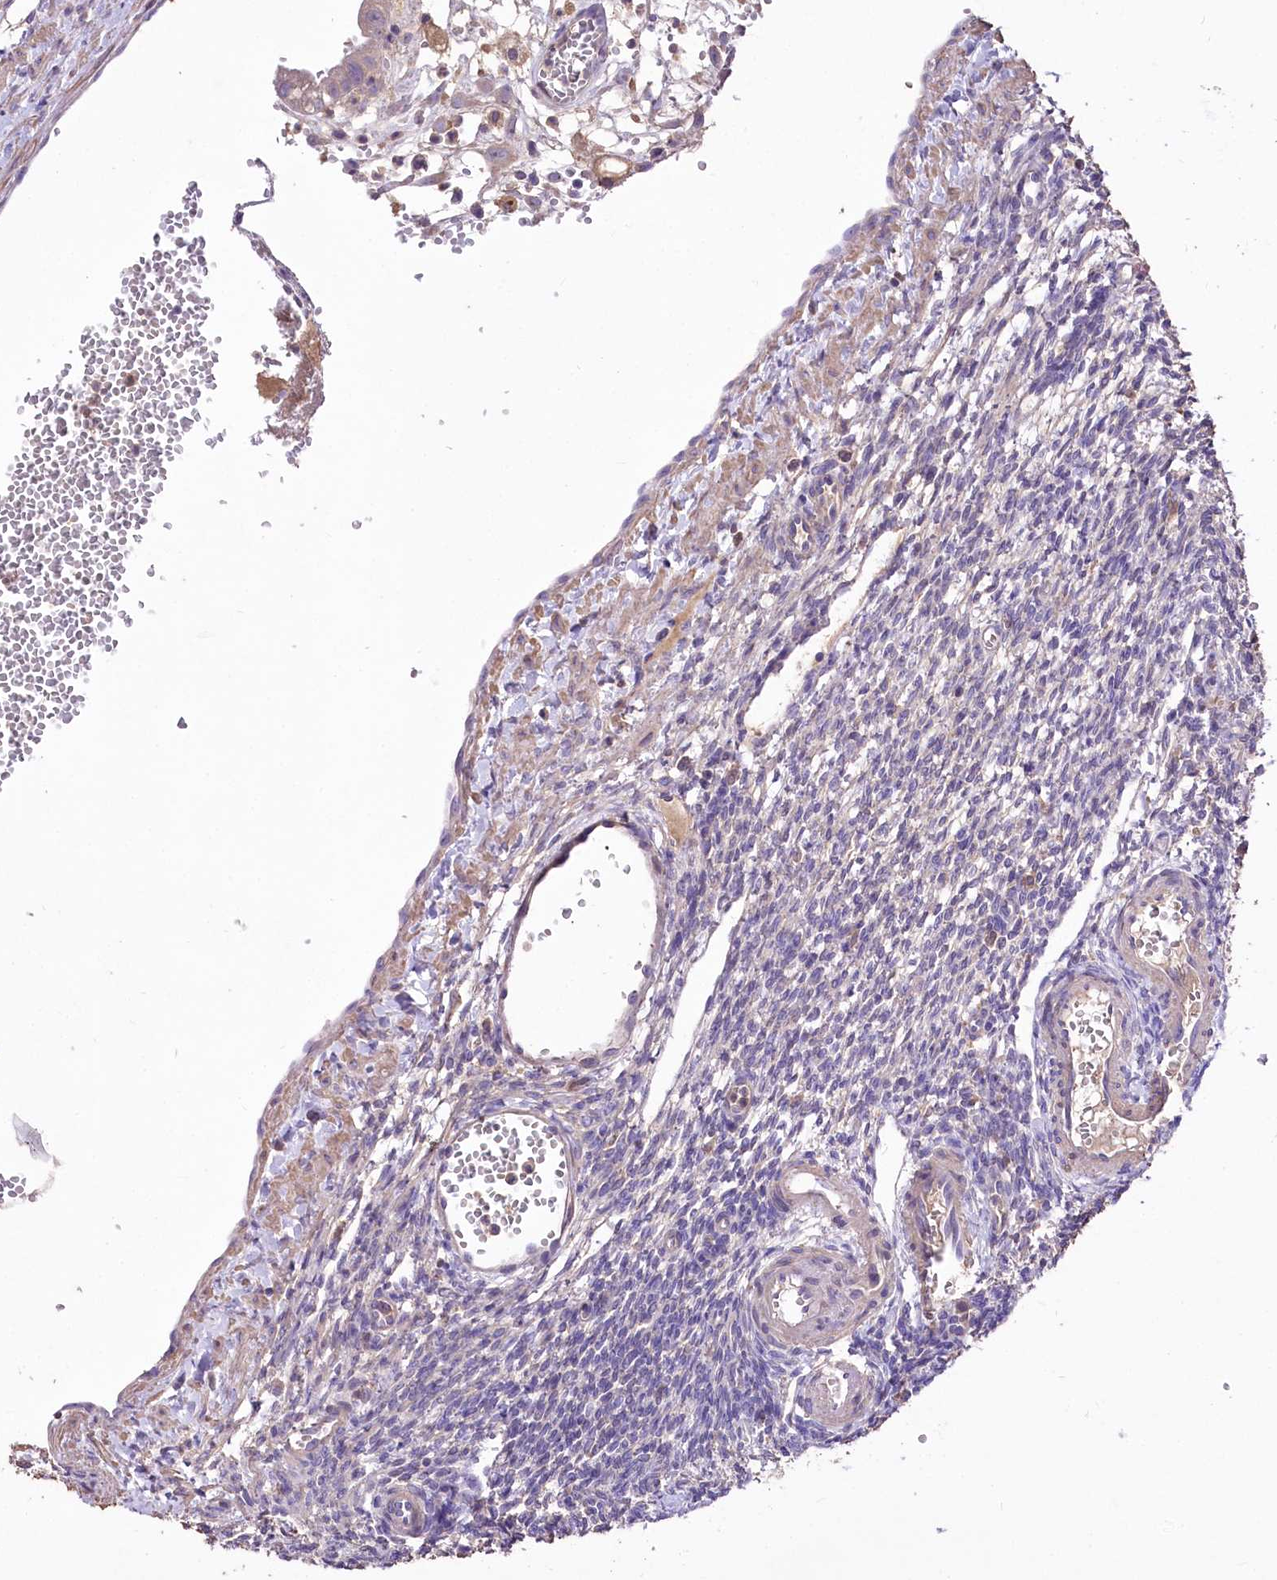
{"staining": {"intensity": "negative", "quantity": "none", "location": "none"}, "tissue": "ovary", "cell_type": "Follicle cells", "image_type": "normal", "snomed": [{"axis": "morphology", "description": "Normal tissue, NOS"}, {"axis": "morphology", "description": "Cyst, NOS"}, {"axis": "topography", "description": "Ovary"}], "caption": "DAB immunohistochemical staining of normal human ovary displays no significant expression in follicle cells.", "gene": "PCYOX1L", "patient": {"sex": "female", "age": 33}}